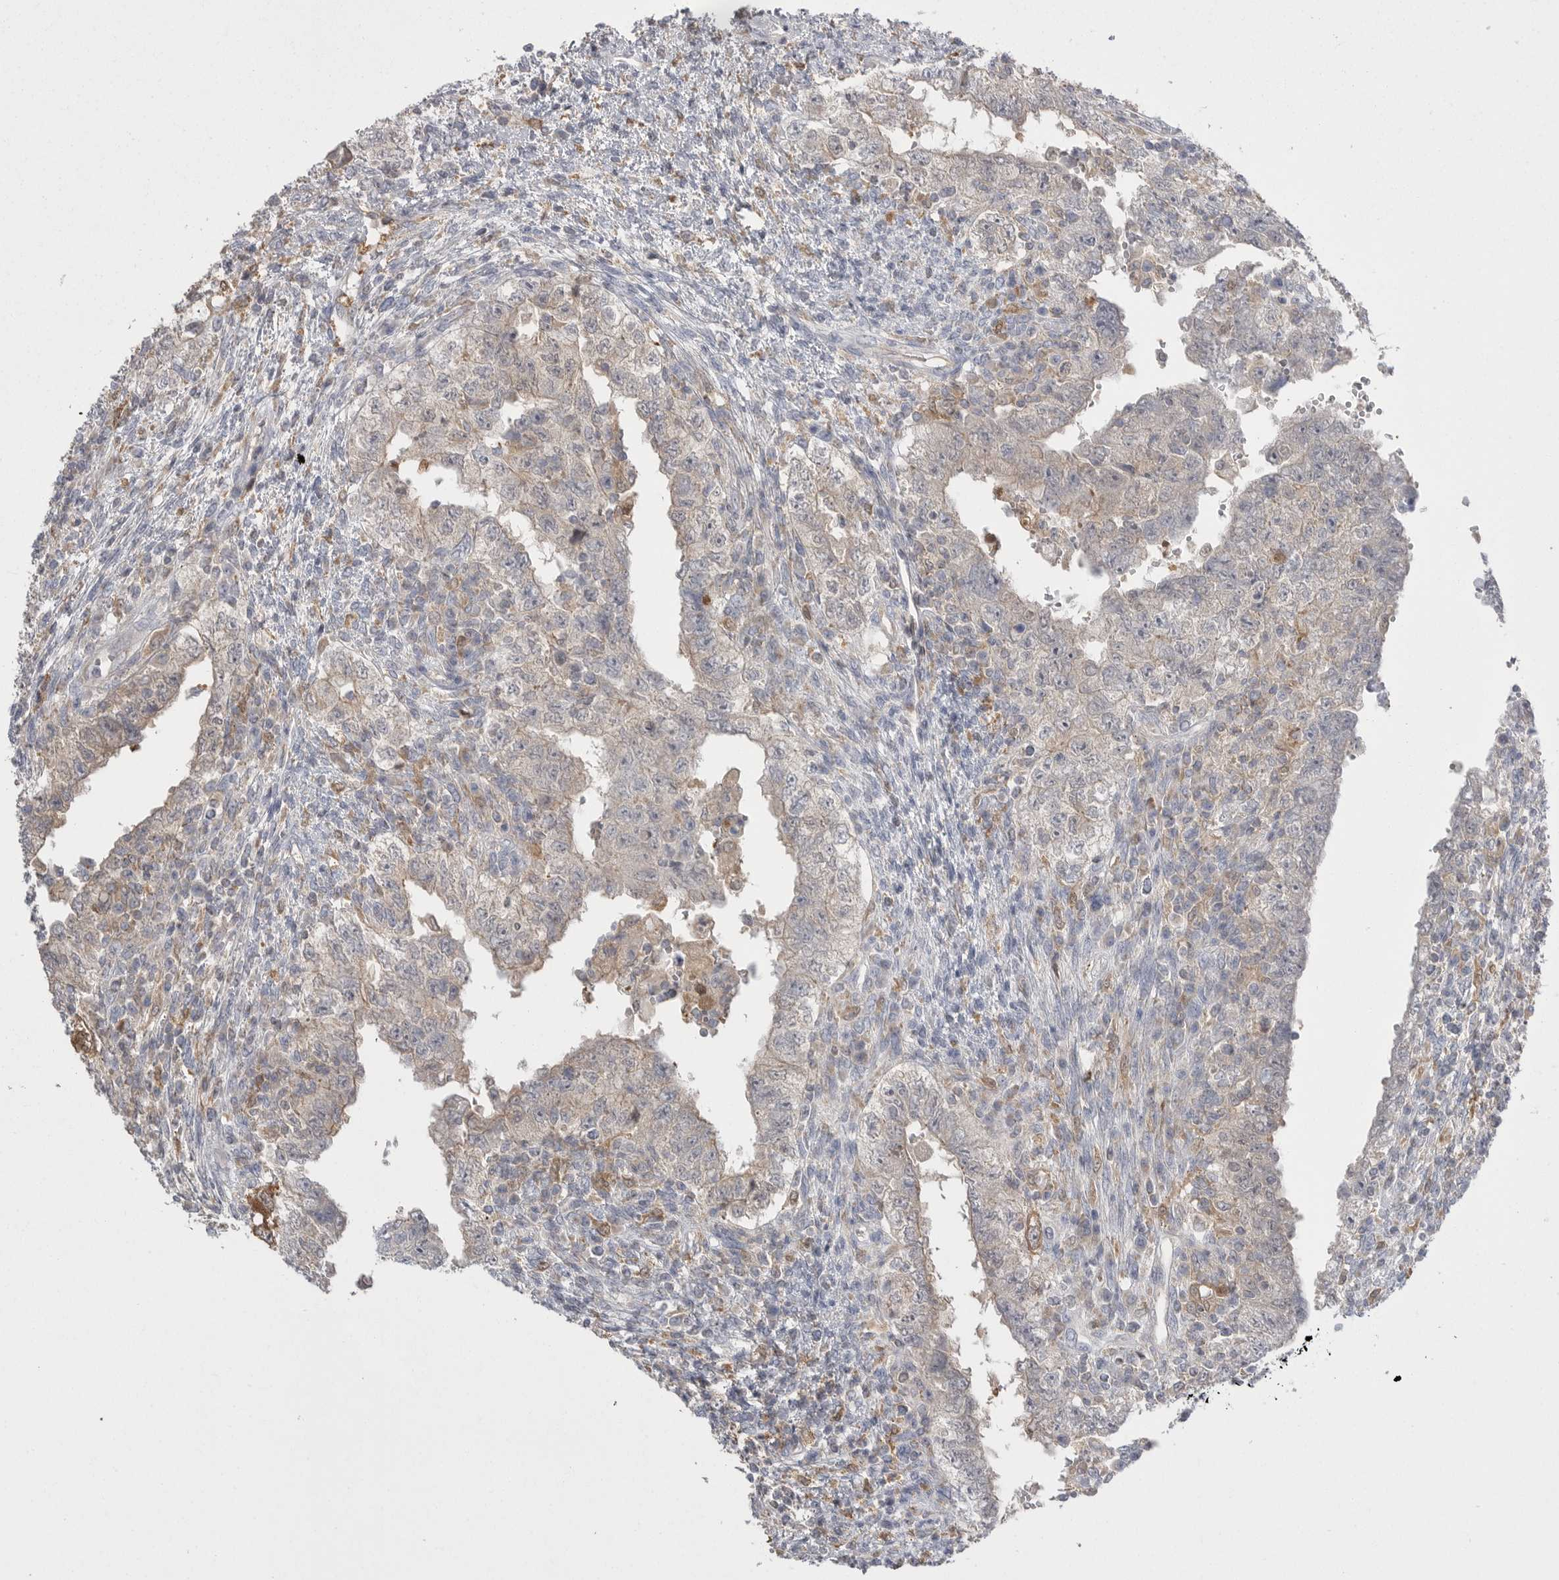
{"staining": {"intensity": "negative", "quantity": "none", "location": "none"}, "tissue": "testis cancer", "cell_type": "Tumor cells", "image_type": "cancer", "snomed": [{"axis": "morphology", "description": "Carcinoma, Embryonal, NOS"}, {"axis": "topography", "description": "Testis"}], "caption": "A micrograph of human testis cancer (embryonal carcinoma) is negative for staining in tumor cells.", "gene": "KYAT3", "patient": {"sex": "male", "age": 26}}